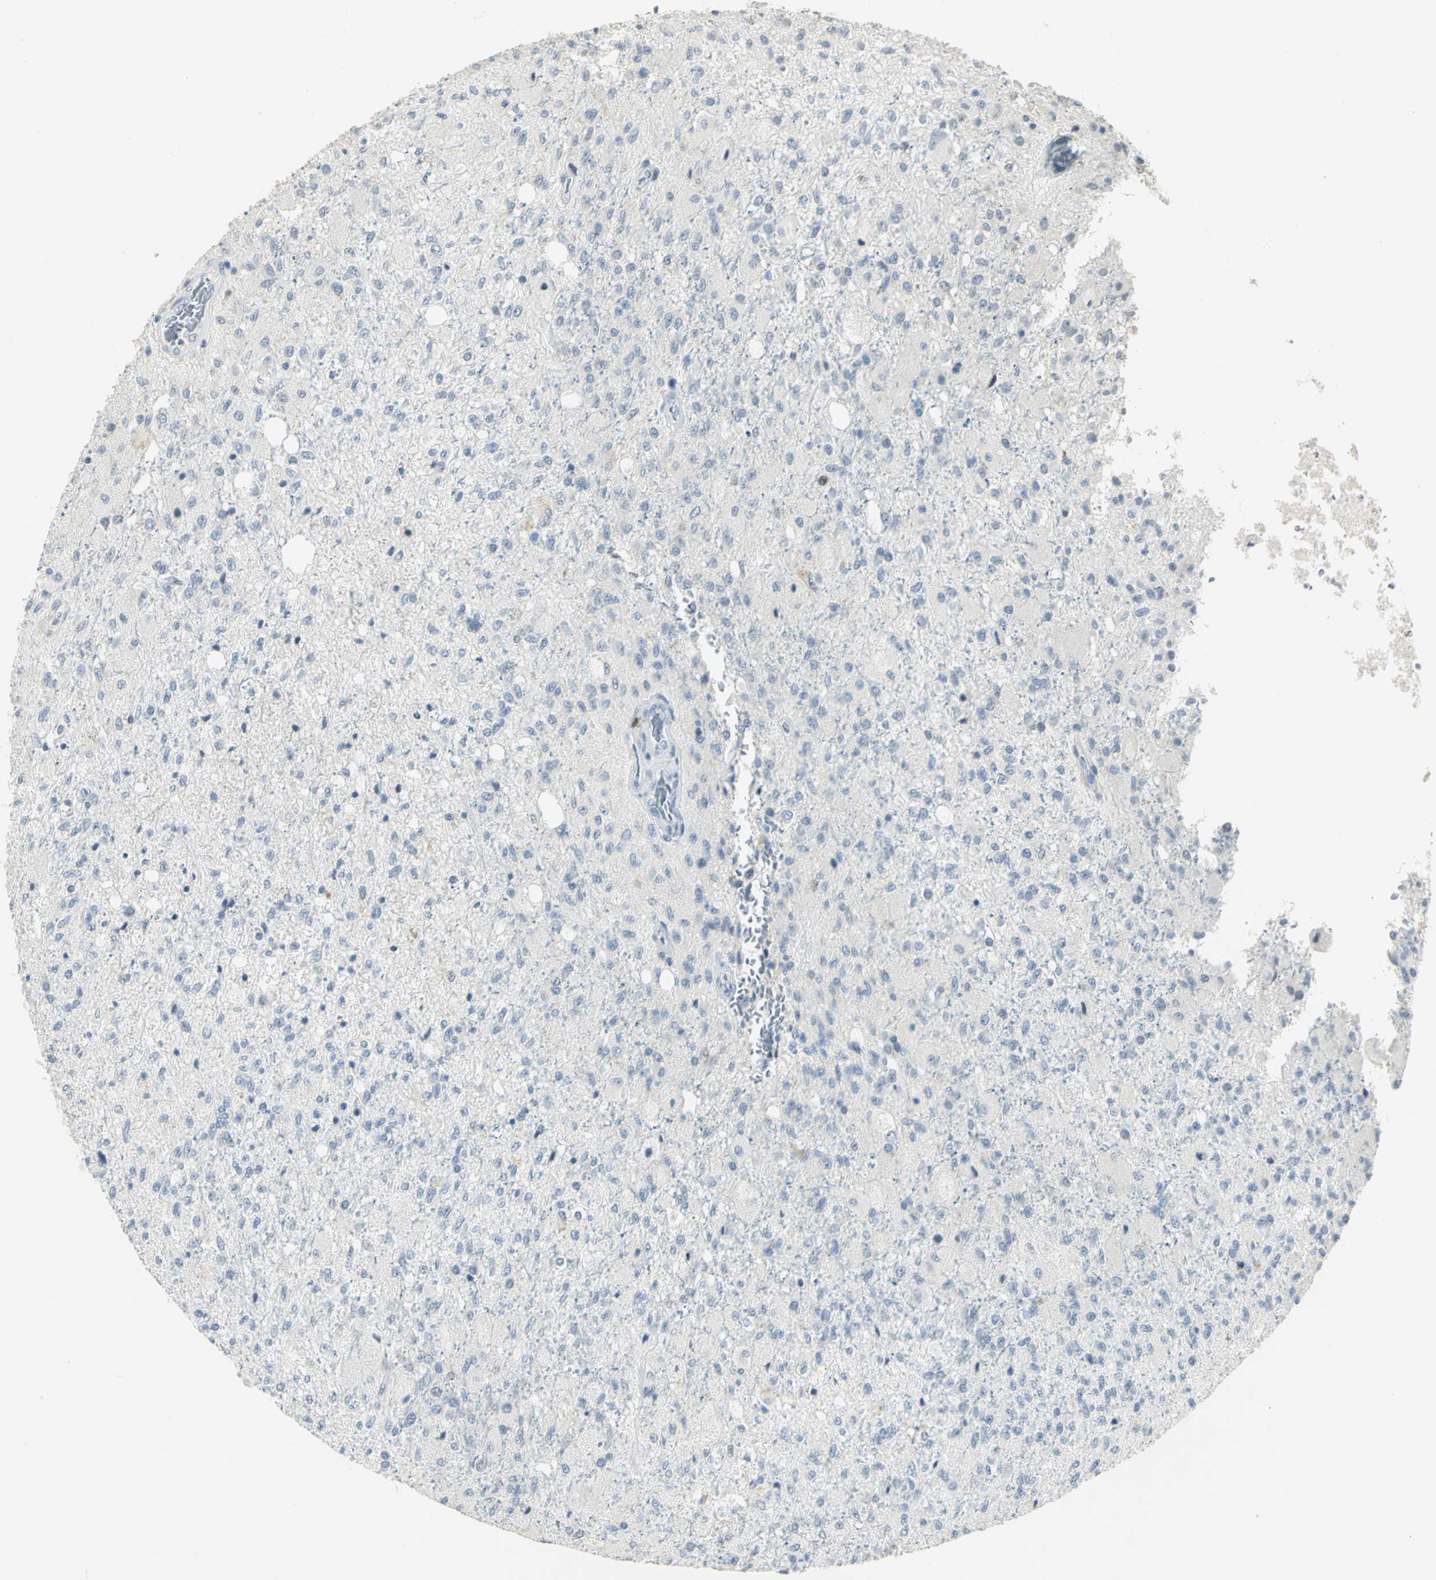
{"staining": {"intensity": "negative", "quantity": "none", "location": "none"}, "tissue": "glioma", "cell_type": "Tumor cells", "image_type": "cancer", "snomed": [{"axis": "morphology", "description": "Normal tissue, NOS"}, {"axis": "morphology", "description": "Glioma, malignant, High grade"}, {"axis": "topography", "description": "Cerebral cortex"}], "caption": "Immunohistochemical staining of malignant glioma (high-grade) reveals no significant positivity in tumor cells.", "gene": "BCL6", "patient": {"sex": "male", "age": 77}}